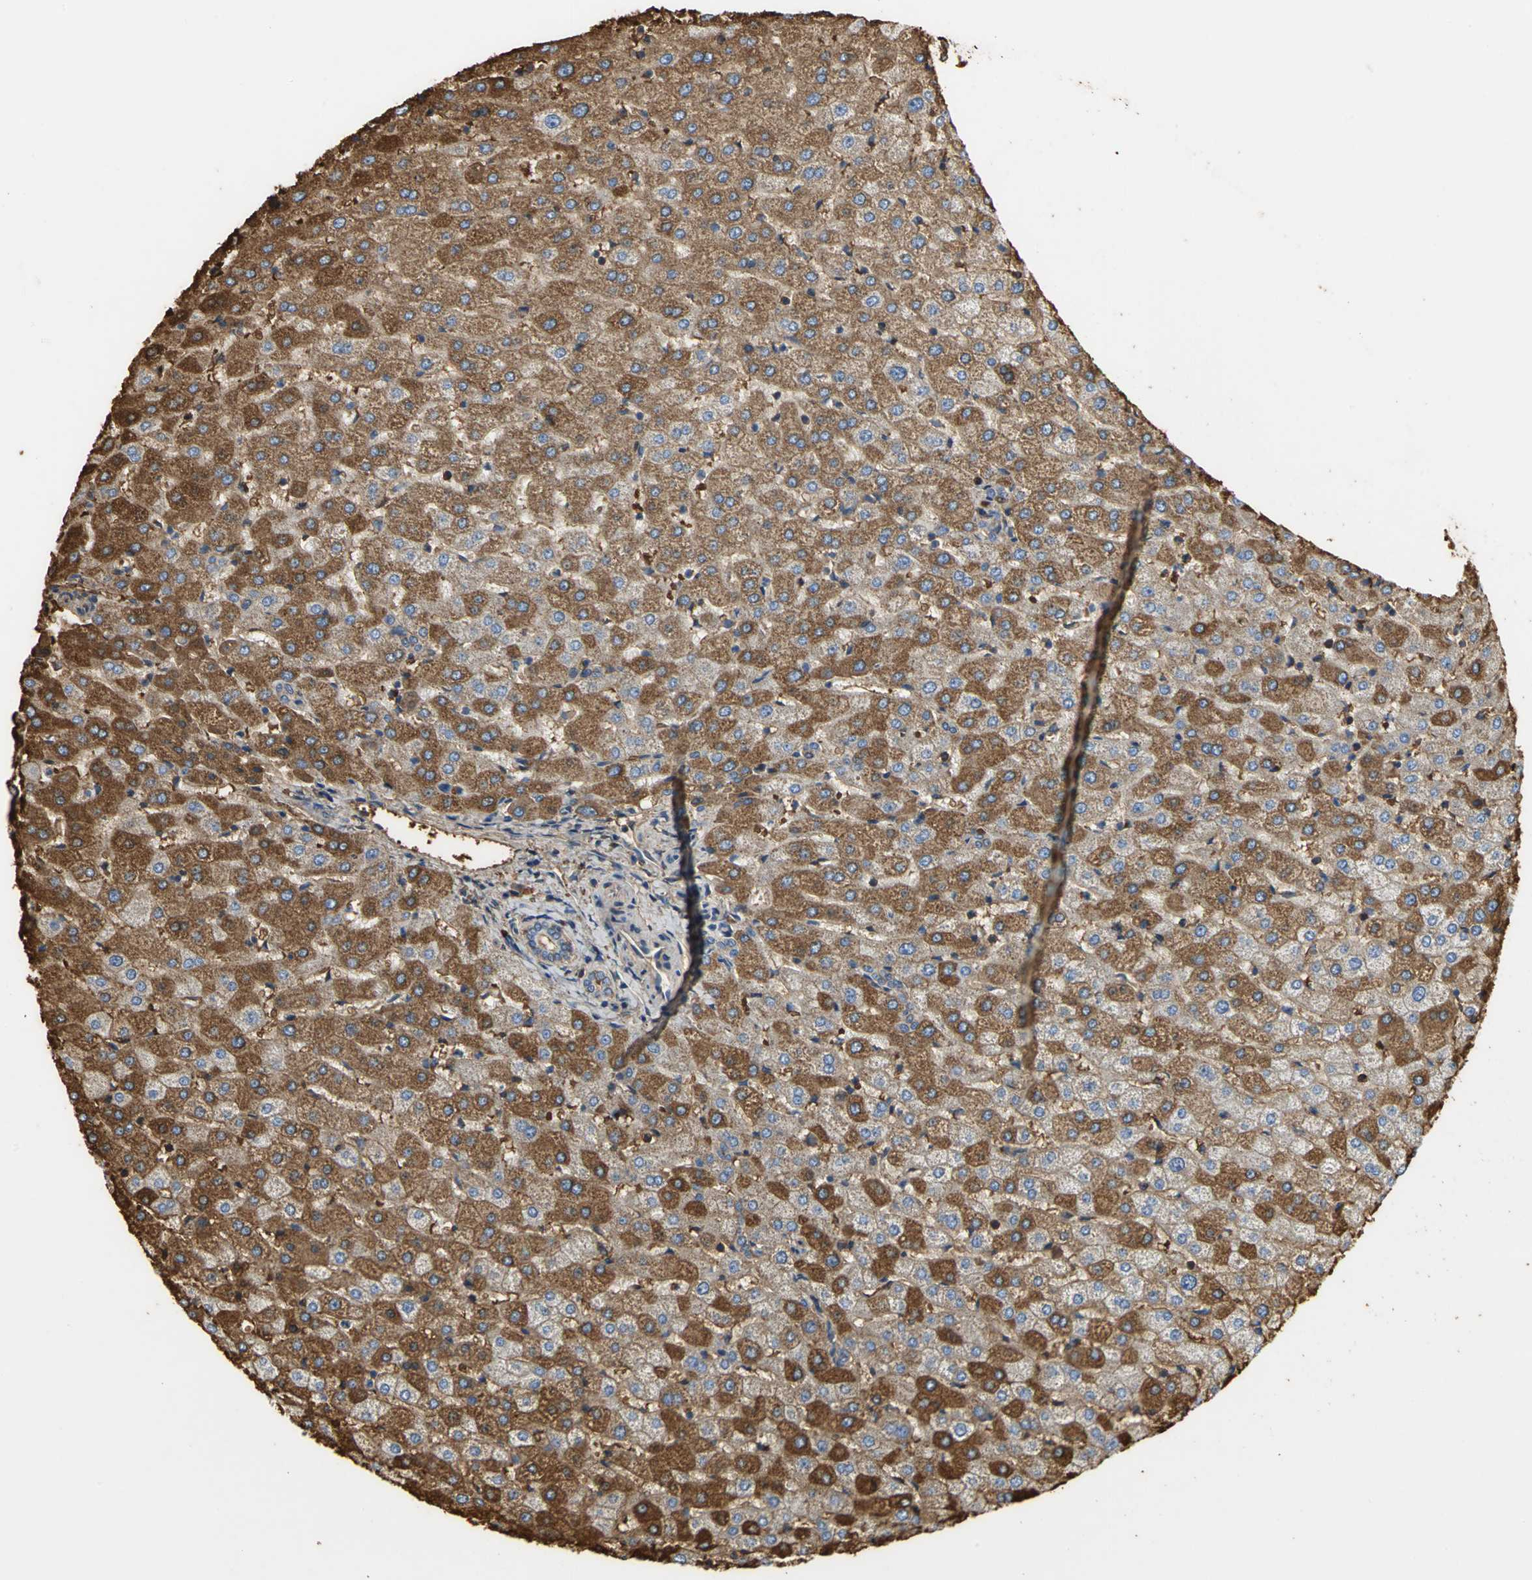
{"staining": {"intensity": "moderate", "quantity": ">75%", "location": "cytoplasmic/membranous"}, "tissue": "liver", "cell_type": "Cholangiocytes", "image_type": "normal", "snomed": [{"axis": "morphology", "description": "Normal tissue, NOS"}, {"axis": "morphology", "description": "Fibrosis, NOS"}, {"axis": "topography", "description": "Liver"}], "caption": "Cholangiocytes show moderate cytoplasmic/membranous staining in approximately >75% of cells in unremarkable liver. (DAB (3,3'-diaminobenzidine) IHC with brightfield microscopy, high magnification).", "gene": "TREM1", "patient": {"sex": "female", "age": 29}}